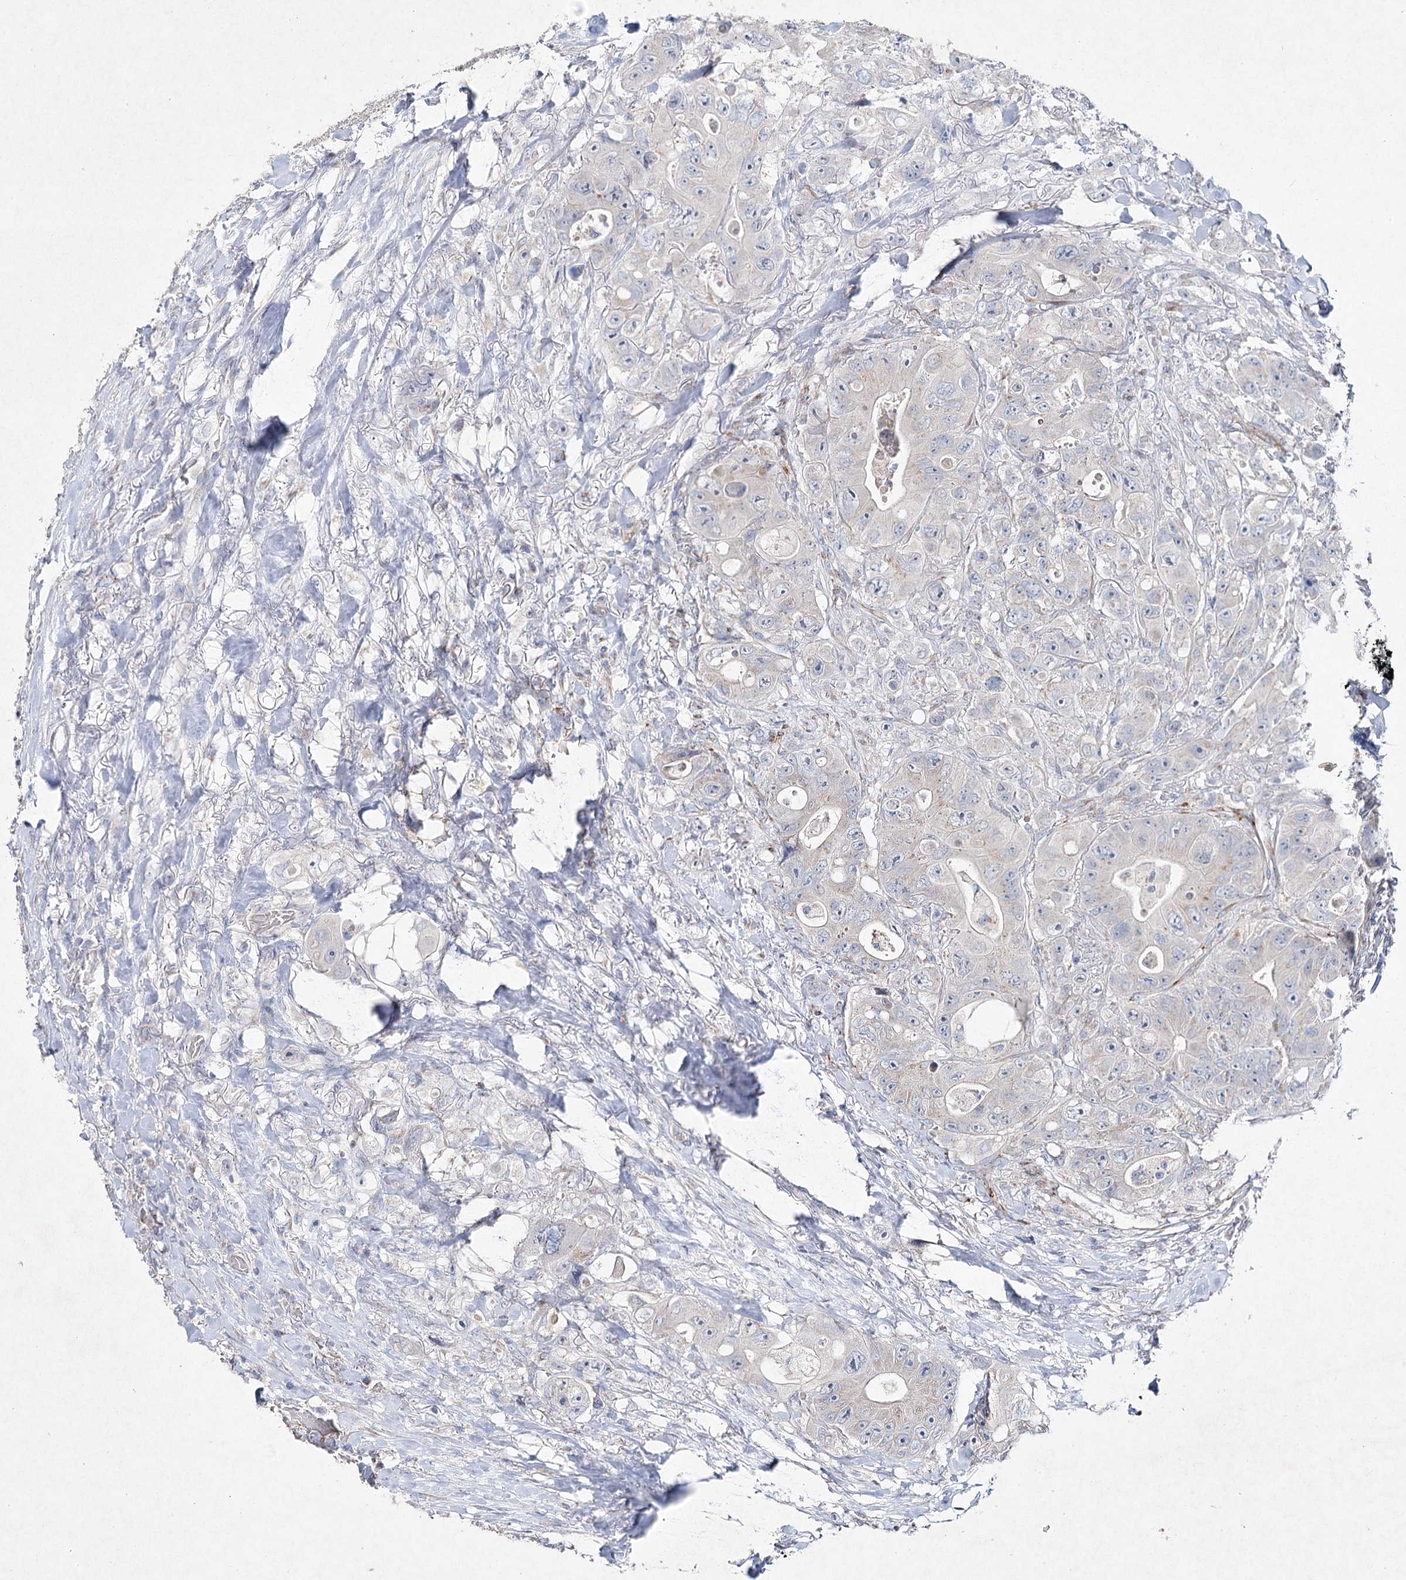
{"staining": {"intensity": "negative", "quantity": "none", "location": "none"}, "tissue": "colorectal cancer", "cell_type": "Tumor cells", "image_type": "cancer", "snomed": [{"axis": "morphology", "description": "Adenocarcinoma, NOS"}, {"axis": "topography", "description": "Colon"}], "caption": "Tumor cells show no significant protein positivity in colorectal cancer (adenocarcinoma). The staining is performed using DAB (3,3'-diaminobenzidine) brown chromogen with nuclei counter-stained in using hematoxylin.", "gene": "RFX6", "patient": {"sex": "female", "age": 46}}